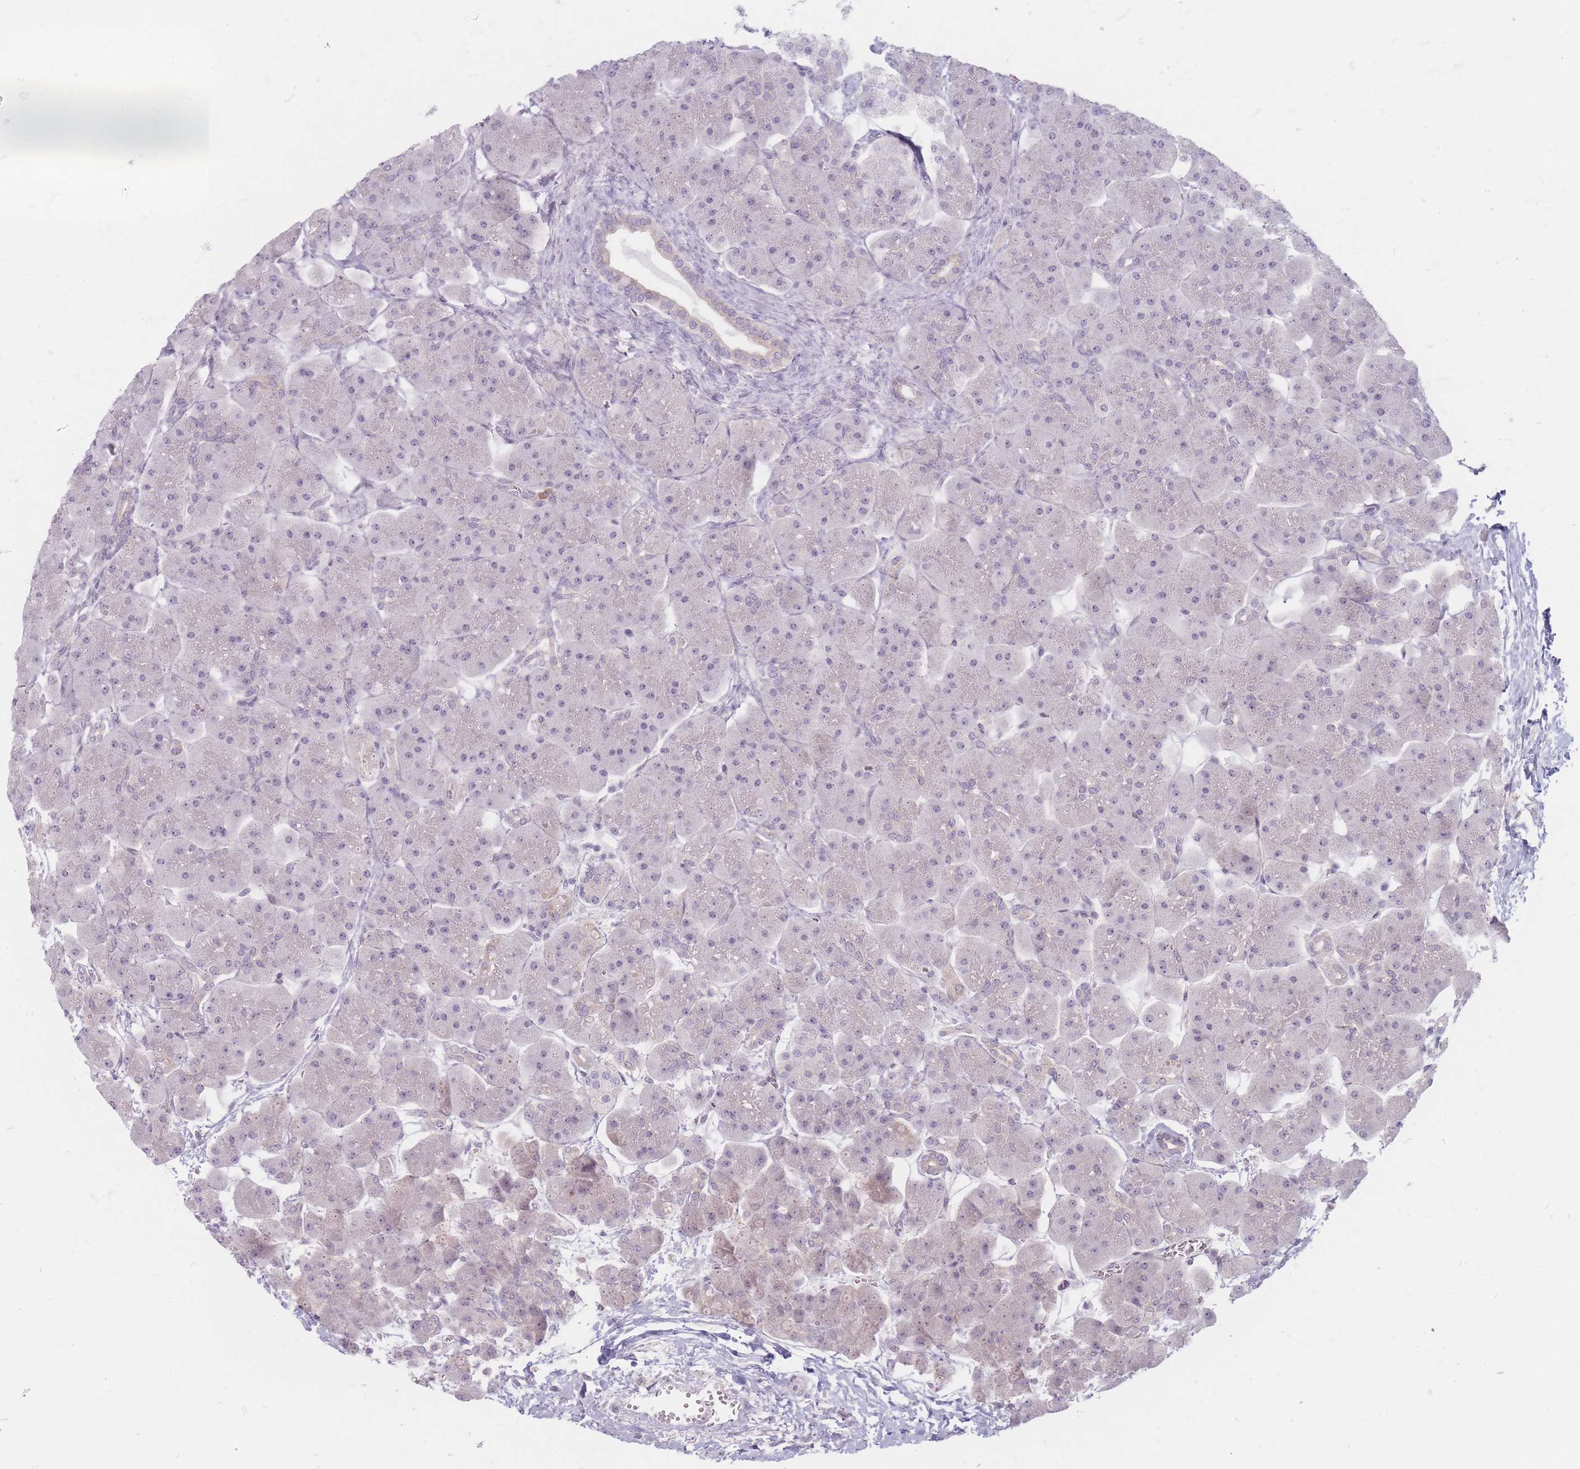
{"staining": {"intensity": "negative", "quantity": "none", "location": "none"}, "tissue": "pancreas", "cell_type": "Exocrine glandular cells", "image_type": "normal", "snomed": [{"axis": "morphology", "description": "Normal tissue, NOS"}, {"axis": "topography", "description": "Pancreas"}], "caption": "The immunohistochemistry photomicrograph has no significant positivity in exocrine glandular cells of pancreas. (DAB immunohistochemistry with hematoxylin counter stain).", "gene": "GABRA6", "patient": {"sex": "male", "age": 66}}